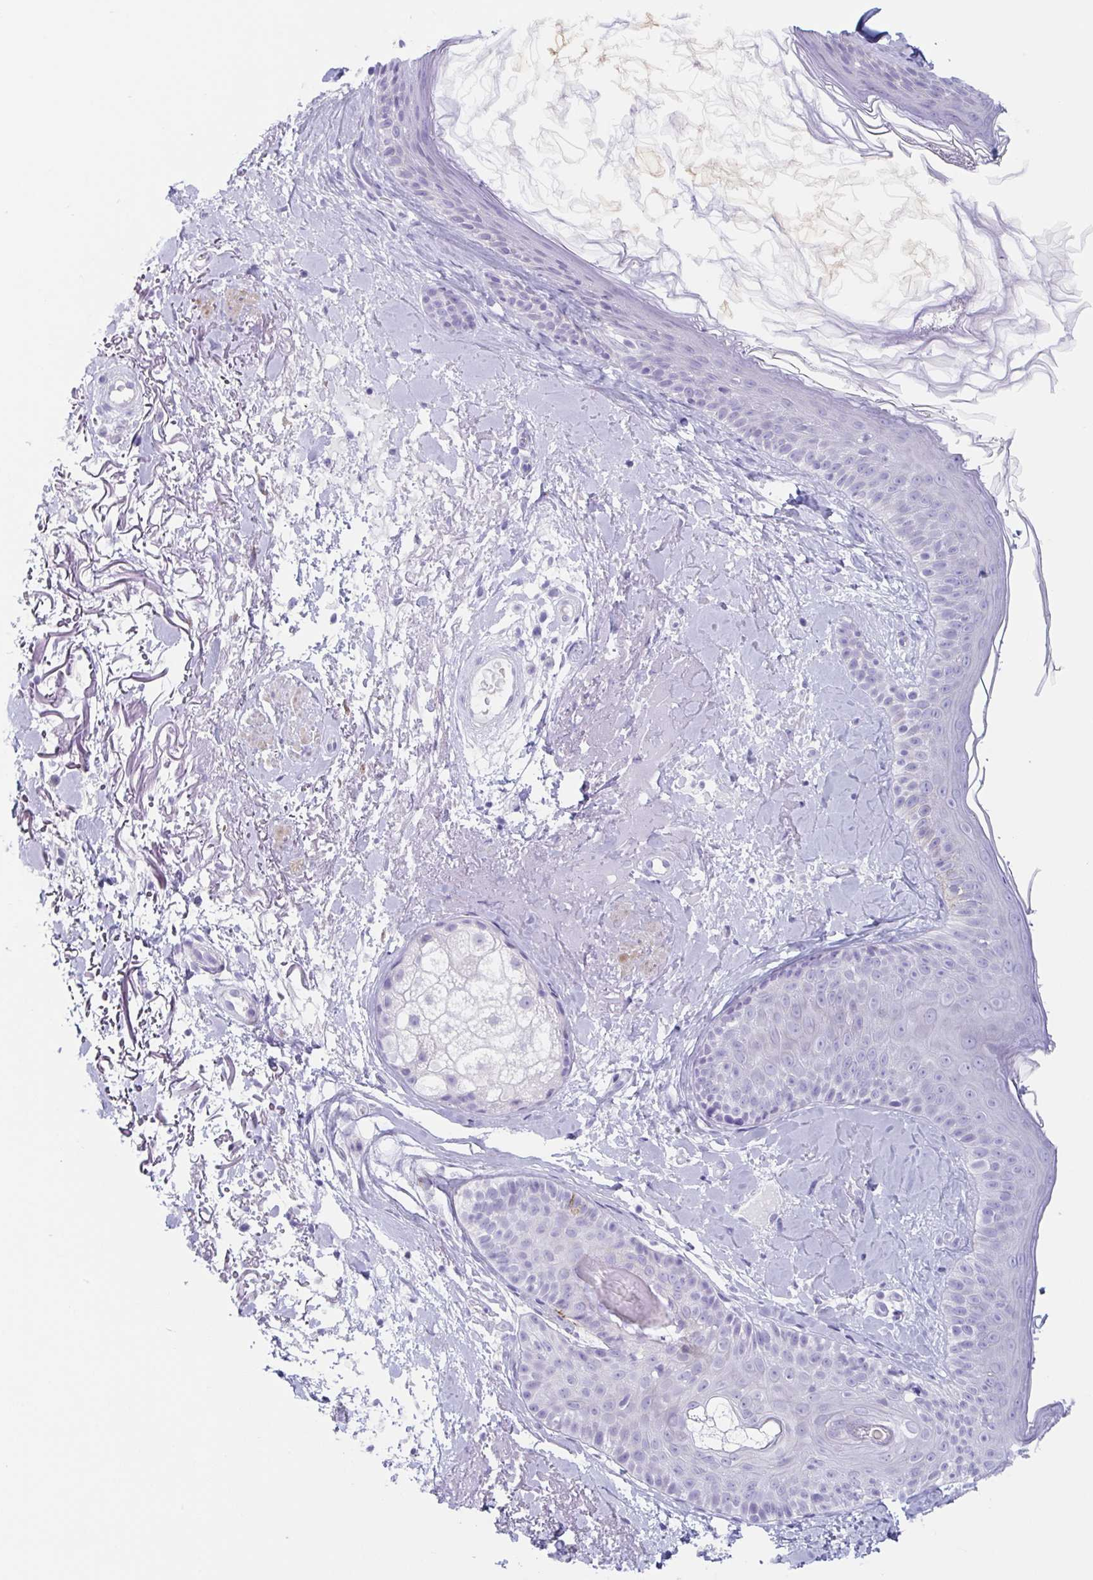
{"staining": {"intensity": "negative", "quantity": "none", "location": "none"}, "tissue": "skin", "cell_type": "Fibroblasts", "image_type": "normal", "snomed": [{"axis": "morphology", "description": "Normal tissue, NOS"}, {"axis": "topography", "description": "Skin"}], "caption": "Immunohistochemical staining of unremarkable human skin displays no significant expression in fibroblasts. The staining is performed using DAB brown chromogen with nuclei counter-stained in using hematoxylin.", "gene": "TAGLN3", "patient": {"sex": "male", "age": 73}}